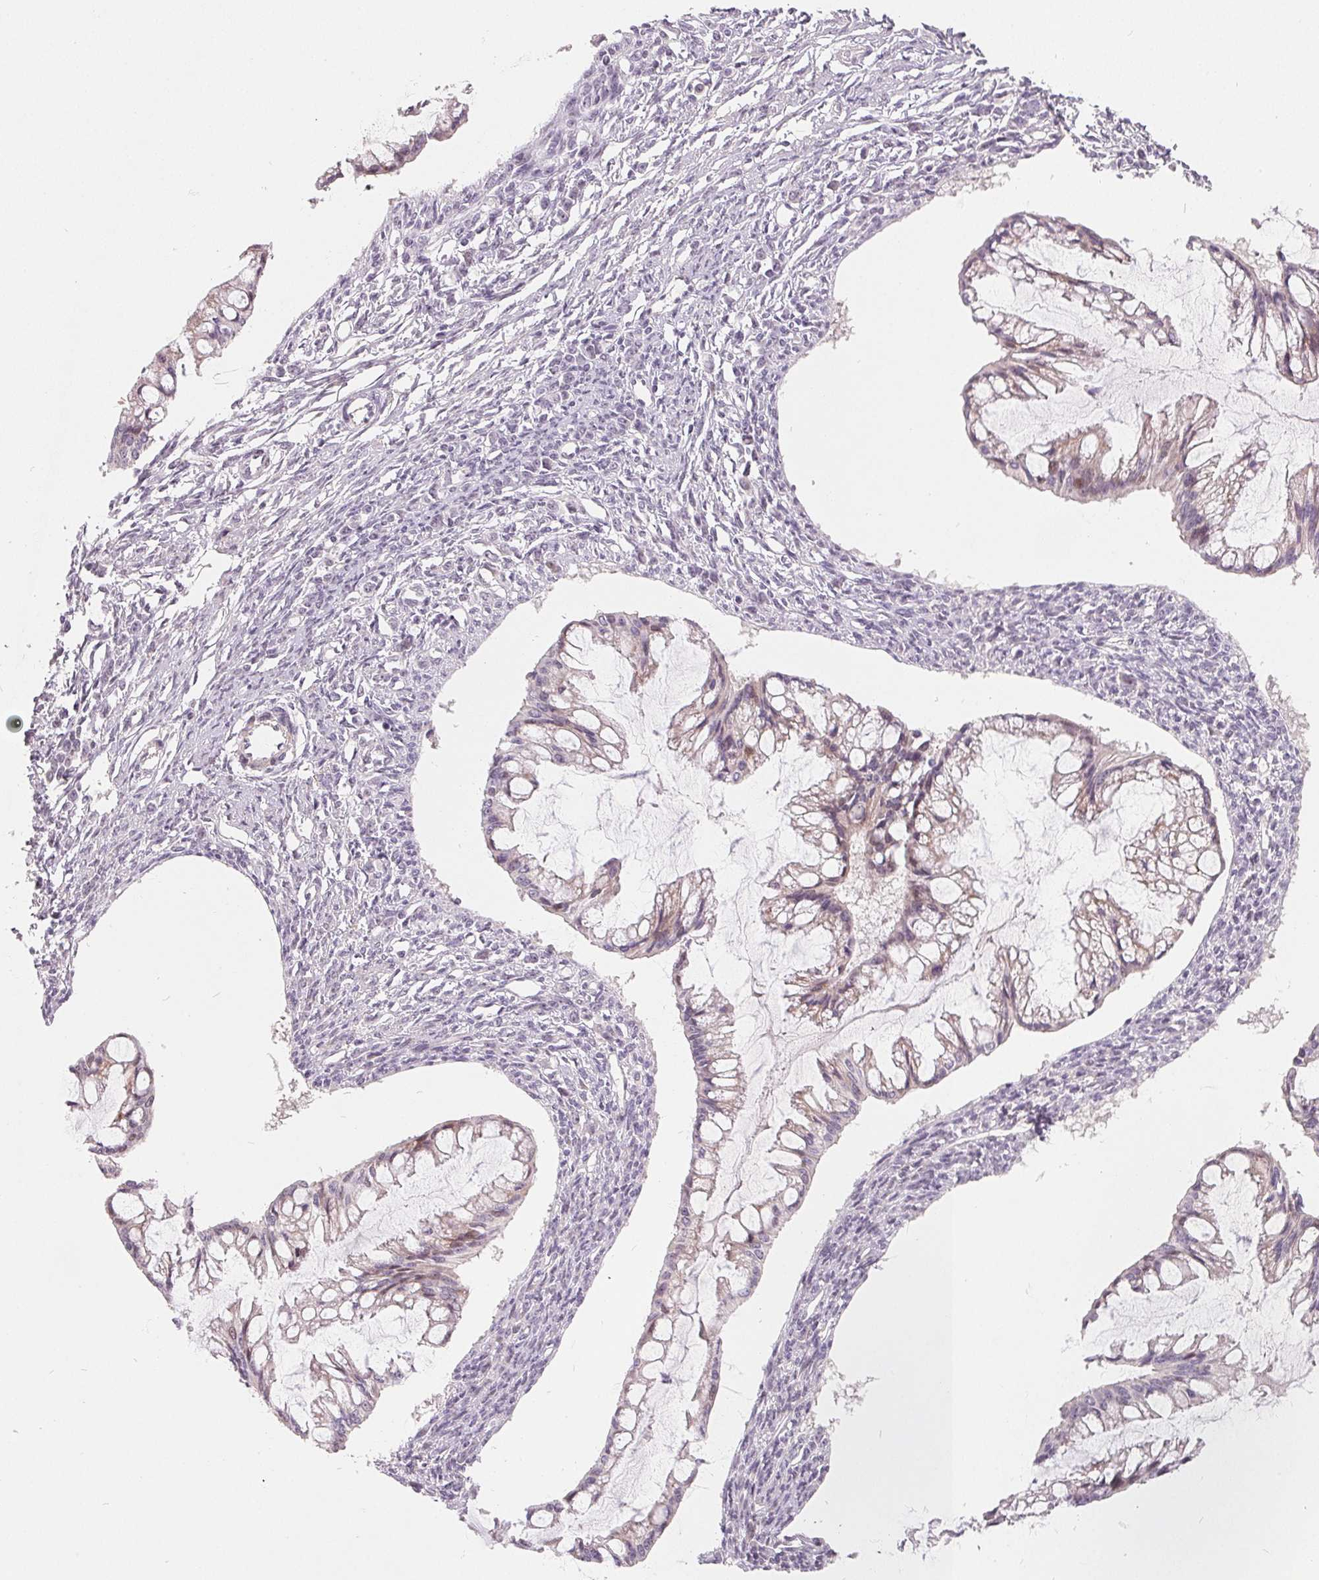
{"staining": {"intensity": "negative", "quantity": "none", "location": "none"}, "tissue": "ovarian cancer", "cell_type": "Tumor cells", "image_type": "cancer", "snomed": [{"axis": "morphology", "description": "Cystadenocarcinoma, mucinous, NOS"}, {"axis": "topography", "description": "Ovary"}], "caption": "An image of ovarian cancer stained for a protein reveals no brown staining in tumor cells.", "gene": "NRG2", "patient": {"sex": "female", "age": 73}}